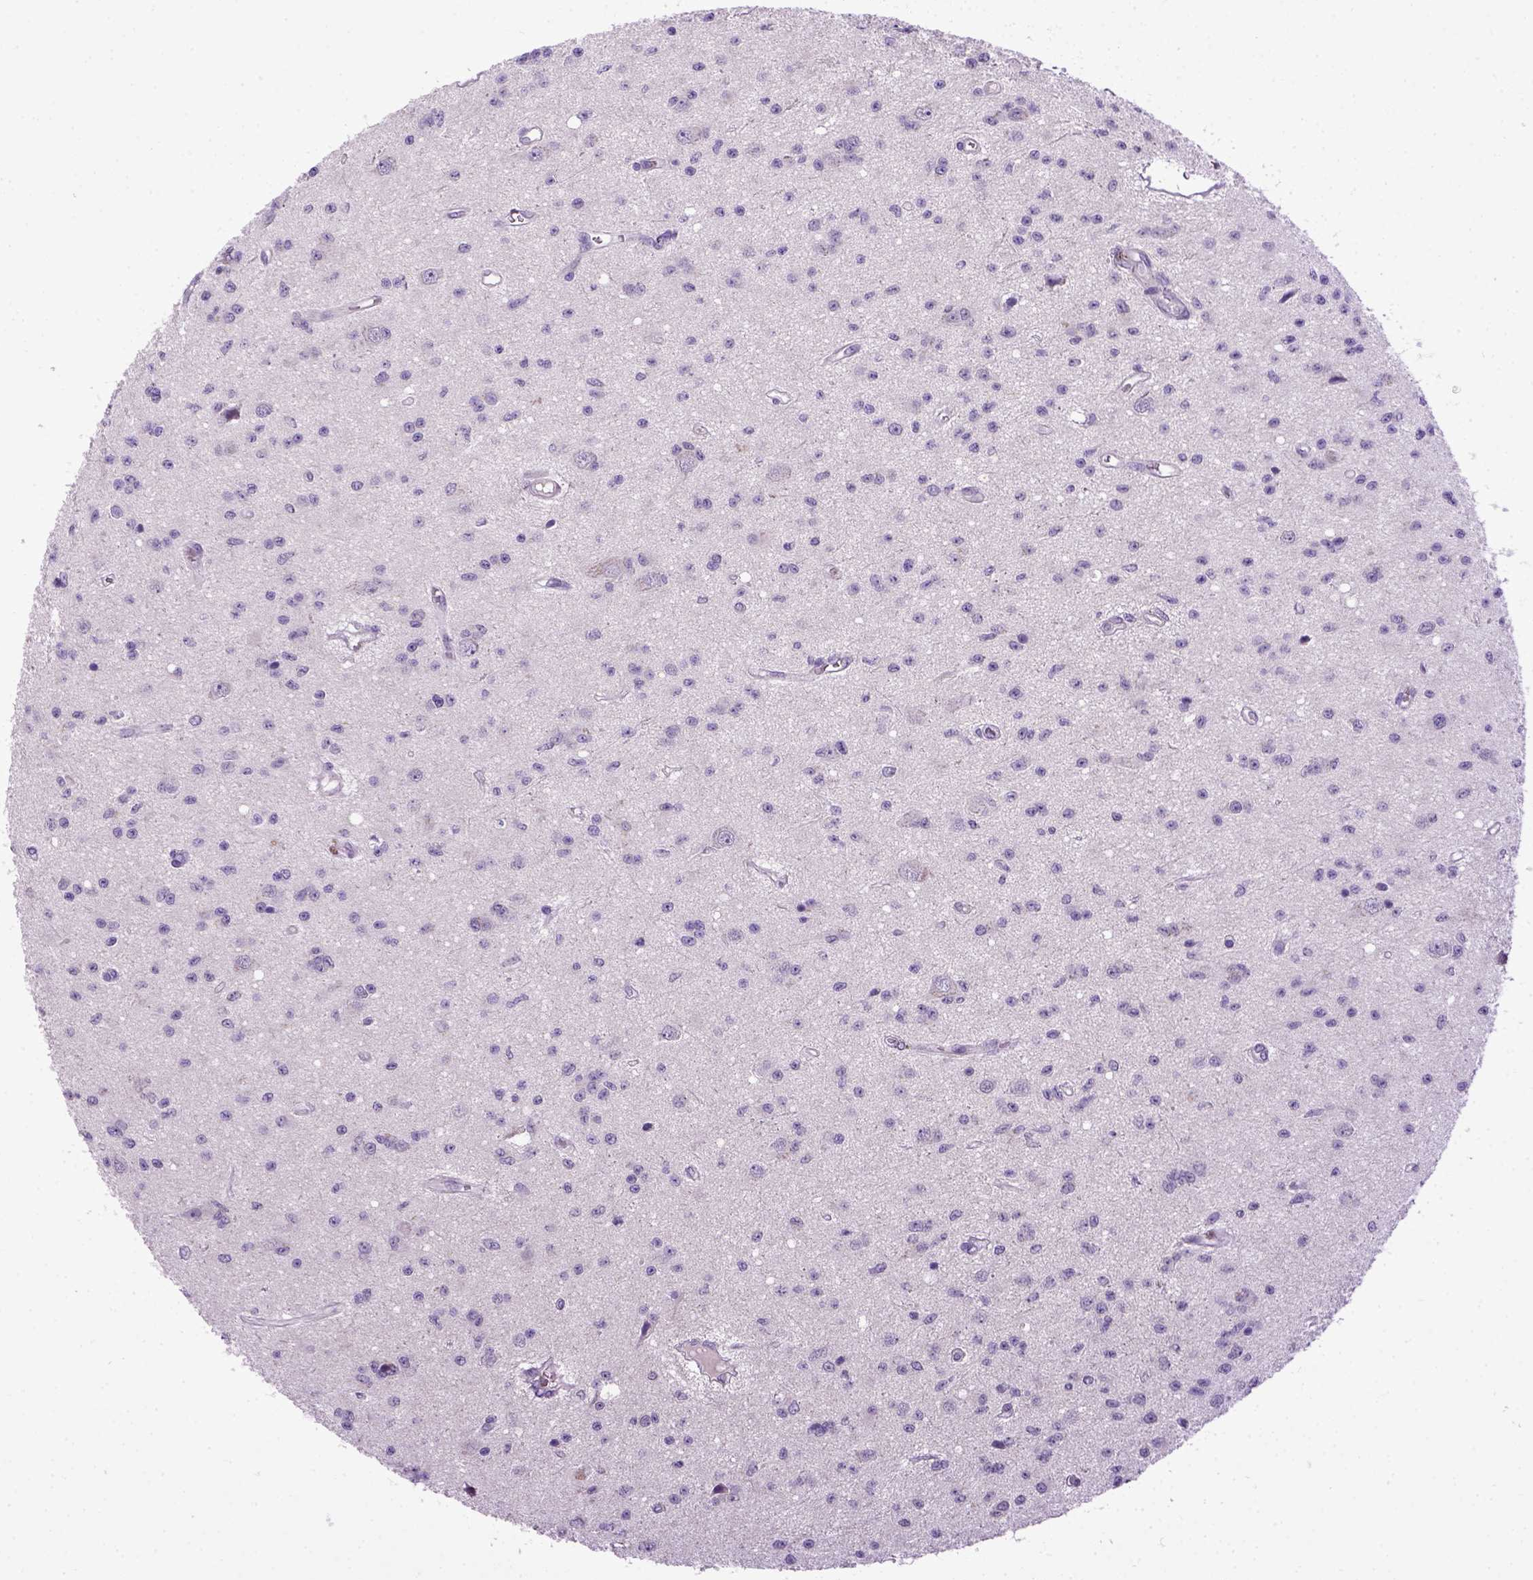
{"staining": {"intensity": "negative", "quantity": "none", "location": "none"}, "tissue": "glioma", "cell_type": "Tumor cells", "image_type": "cancer", "snomed": [{"axis": "morphology", "description": "Glioma, malignant, Low grade"}, {"axis": "topography", "description": "Brain"}], "caption": "This histopathology image is of glioma stained with immunohistochemistry to label a protein in brown with the nuclei are counter-stained blue. There is no staining in tumor cells.", "gene": "CDH1", "patient": {"sex": "female", "age": 45}}